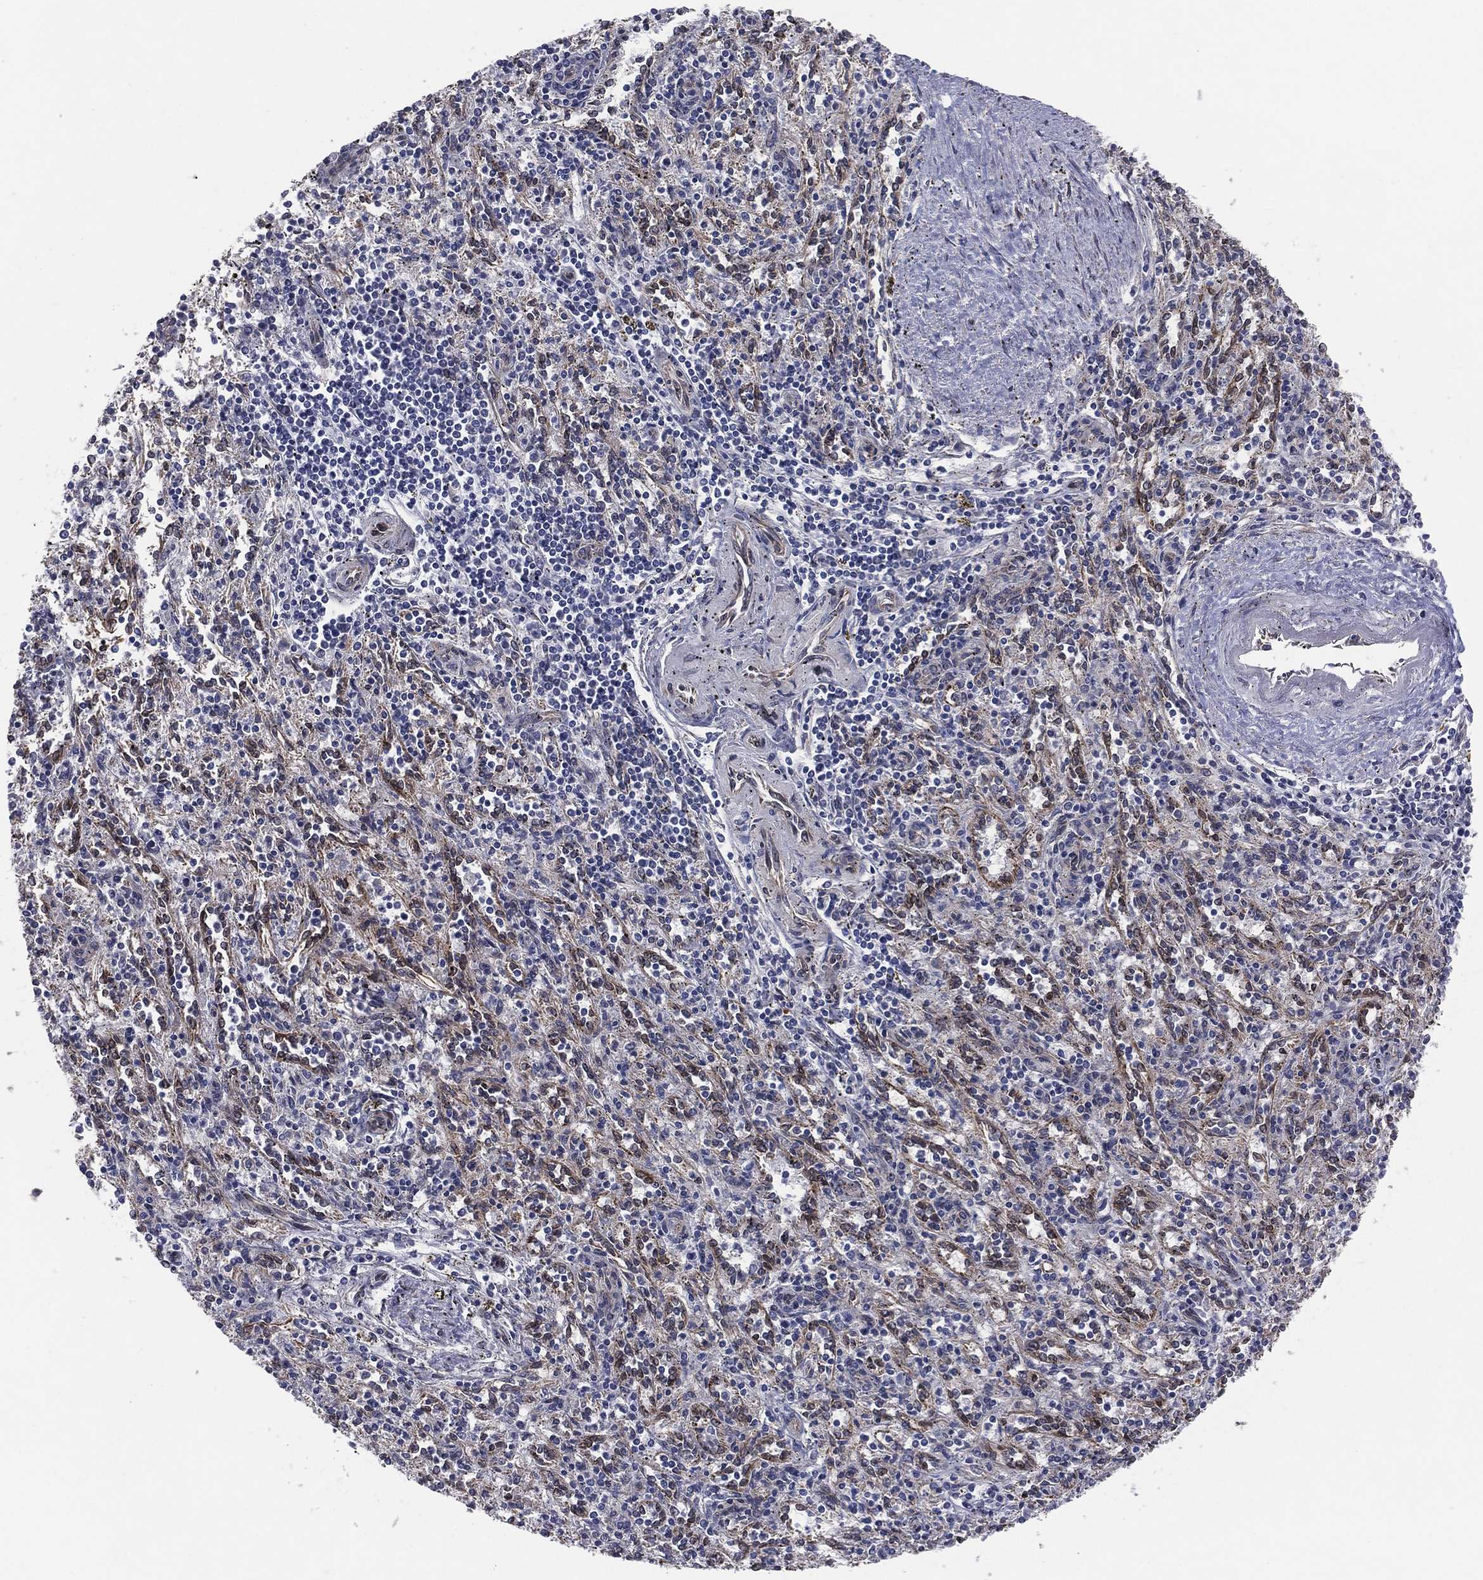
{"staining": {"intensity": "strong", "quantity": "<25%", "location": "cytoplasmic/membranous"}, "tissue": "spleen", "cell_type": "Cells in red pulp", "image_type": "normal", "snomed": [{"axis": "morphology", "description": "Normal tissue, NOS"}, {"axis": "topography", "description": "Spleen"}], "caption": "This histopathology image exhibits immunohistochemistry (IHC) staining of normal human spleen, with medium strong cytoplasmic/membranous staining in approximately <25% of cells in red pulp.", "gene": "PGRMC1", "patient": {"sex": "male", "age": 69}}